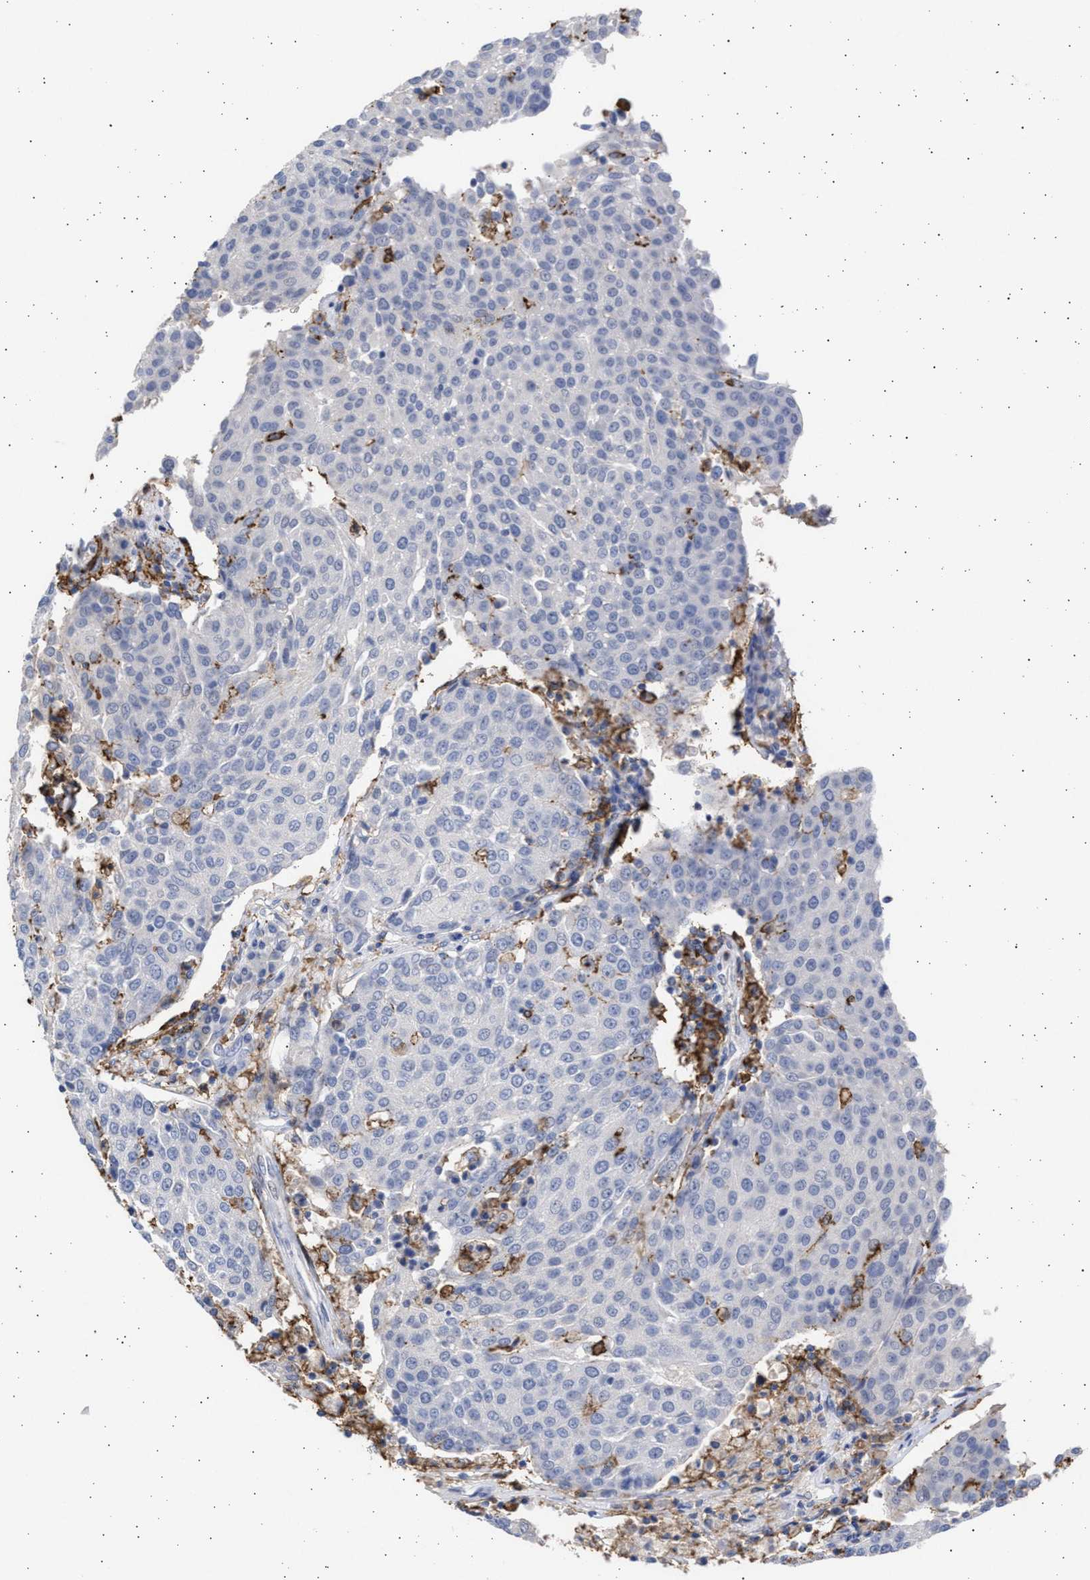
{"staining": {"intensity": "negative", "quantity": "none", "location": "none"}, "tissue": "urothelial cancer", "cell_type": "Tumor cells", "image_type": "cancer", "snomed": [{"axis": "morphology", "description": "Urothelial carcinoma, High grade"}, {"axis": "topography", "description": "Urinary bladder"}], "caption": "IHC of urothelial cancer displays no staining in tumor cells.", "gene": "FCER1A", "patient": {"sex": "female", "age": 85}}